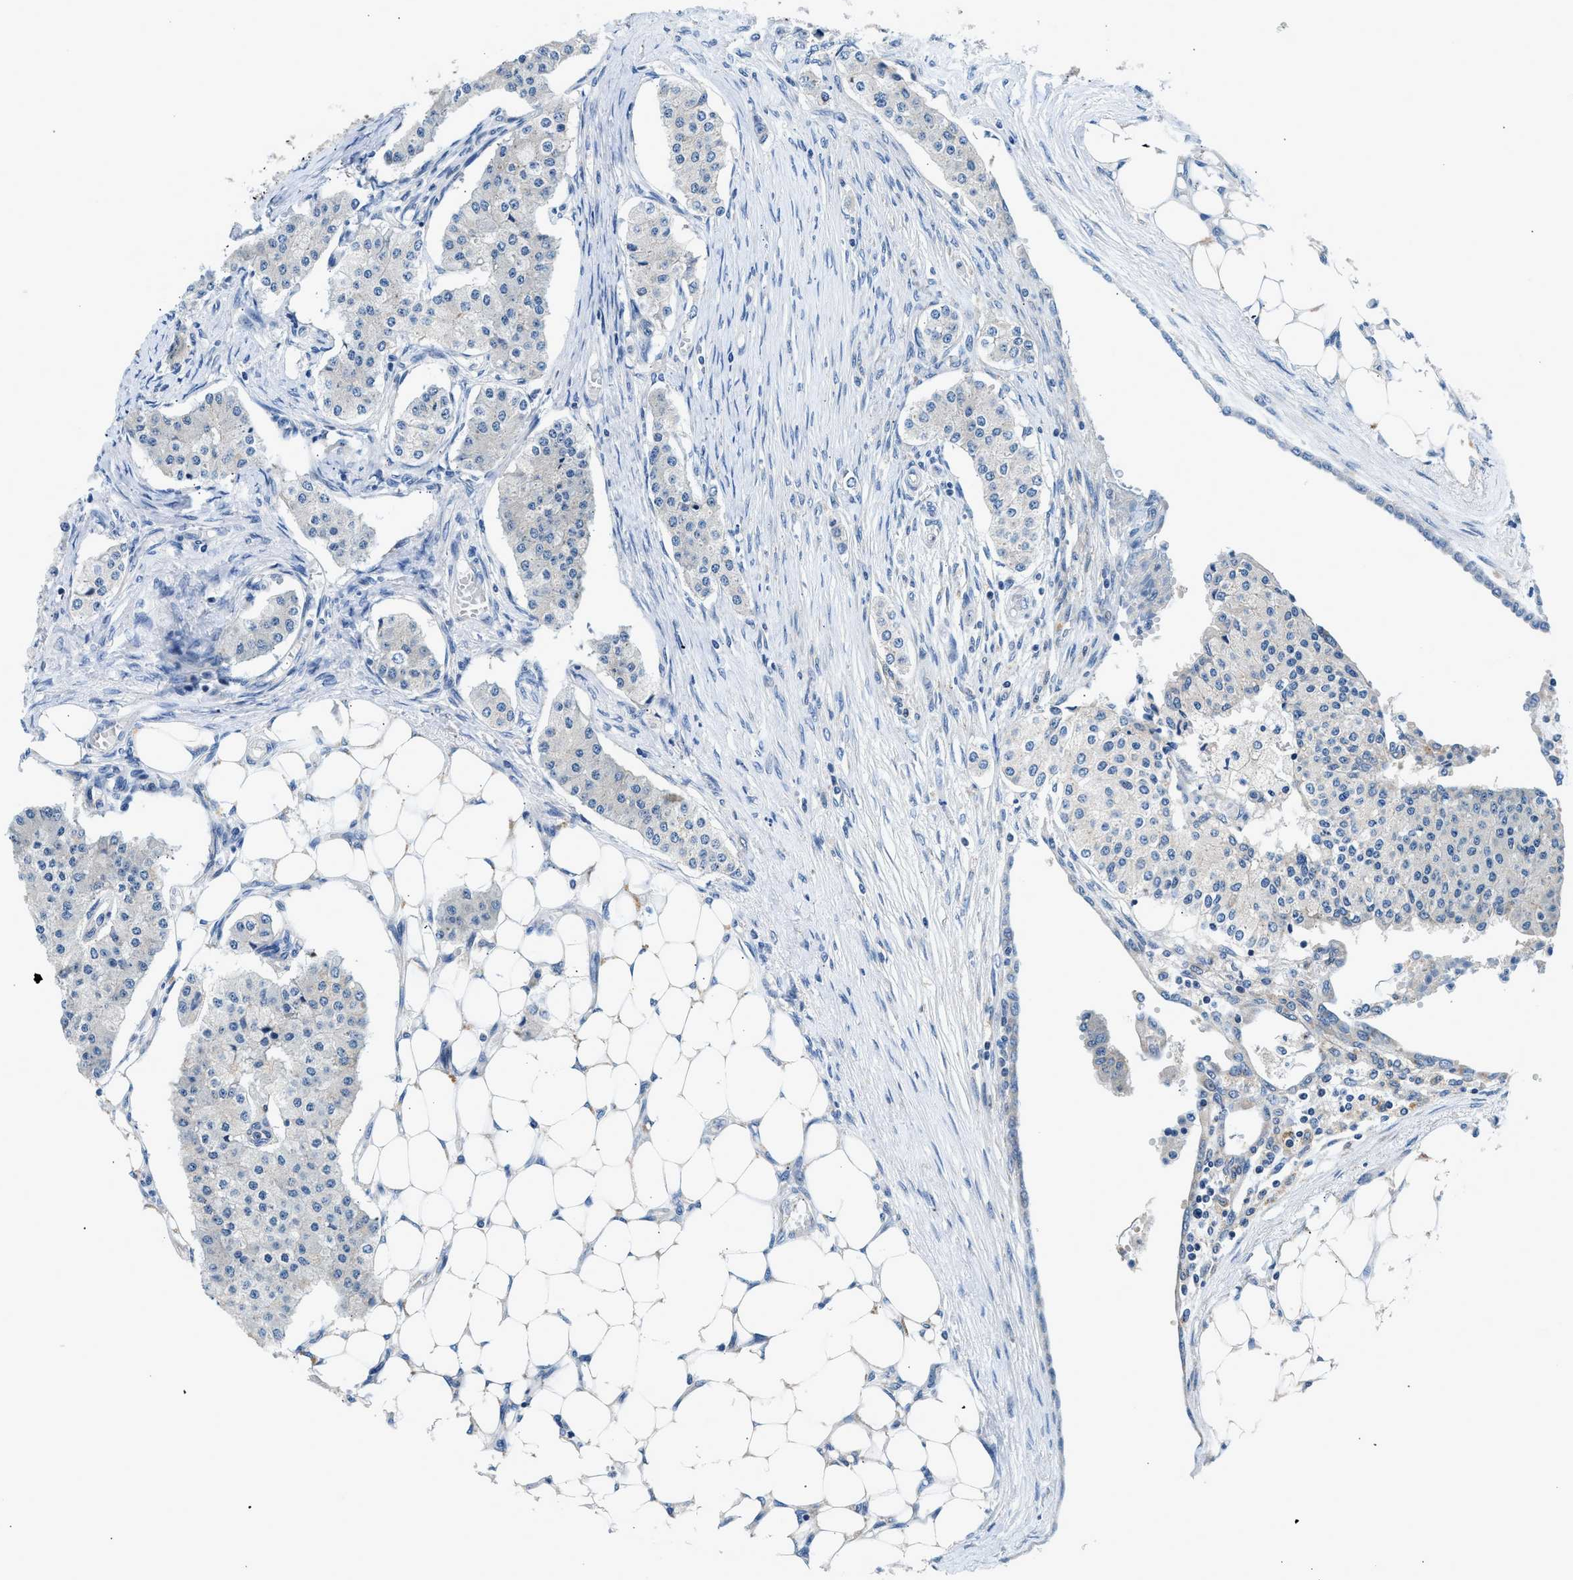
{"staining": {"intensity": "negative", "quantity": "none", "location": "none"}, "tissue": "carcinoid", "cell_type": "Tumor cells", "image_type": "cancer", "snomed": [{"axis": "morphology", "description": "Carcinoid, malignant, NOS"}, {"axis": "topography", "description": "Colon"}], "caption": "DAB (3,3'-diaminobenzidine) immunohistochemical staining of carcinoid shows no significant positivity in tumor cells.", "gene": "LPIN2", "patient": {"sex": "female", "age": 52}}